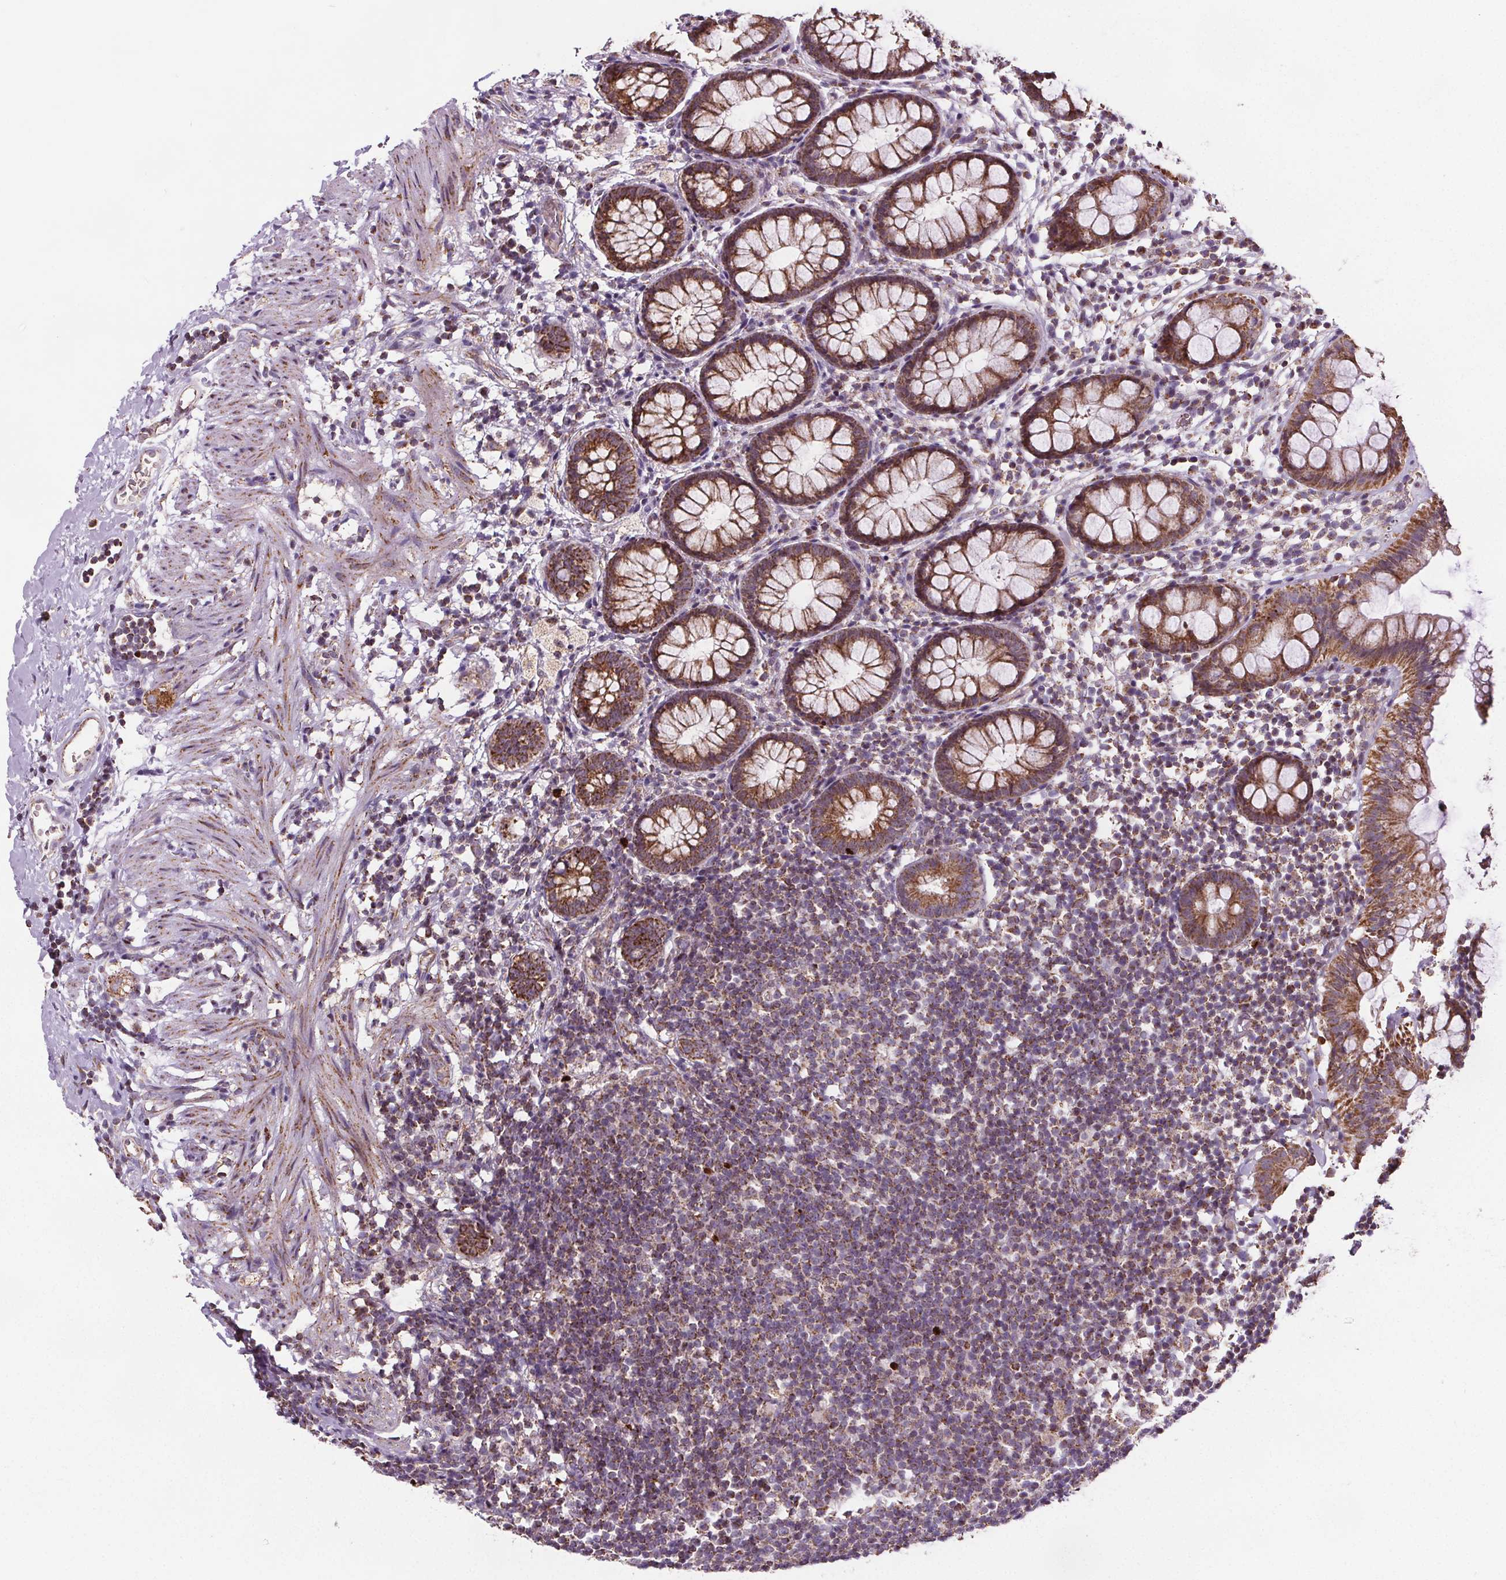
{"staining": {"intensity": "strong", "quantity": ">75%", "location": "cytoplasmic/membranous"}, "tissue": "rectum", "cell_type": "Glandular cells", "image_type": "normal", "snomed": [{"axis": "morphology", "description": "Normal tissue, NOS"}, {"axis": "topography", "description": "Rectum"}], "caption": "Immunohistochemical staining of unremarkable human rectum shows >75% levels of strong cytoplasmic/membranous protein positivity in approximately >75% of glandular cells. (DAB = brown stain, brightfield microscopy at high magnification).", "gene": "SUCLA2", "patient": {"sex": "female", "age": 62}}